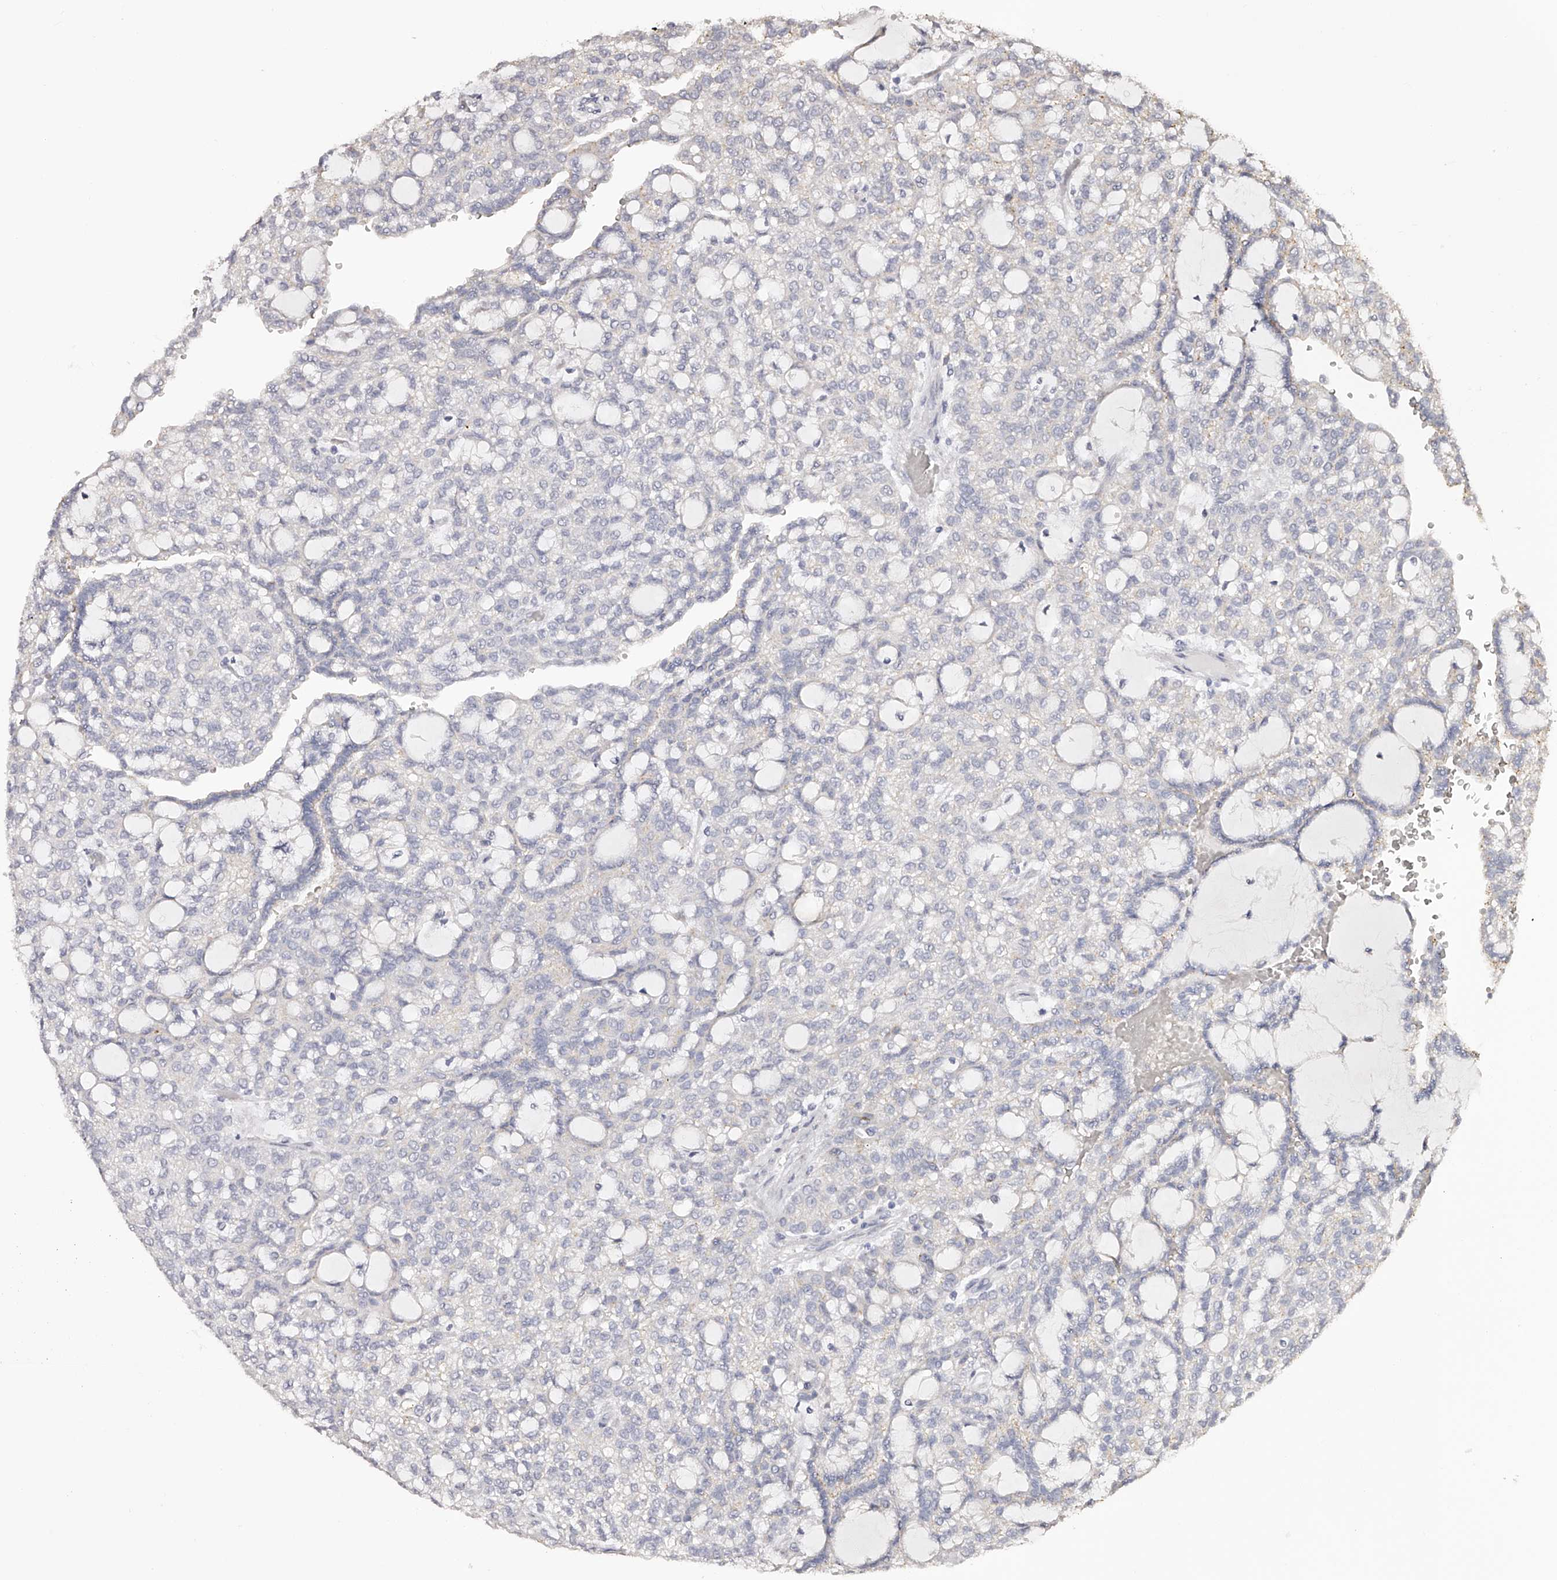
{"staining": {"intensity": "negative", "quantity": "none", "location": "none"}, "tissue": "renal cancer", "cell_type": "Tumor cells", "image_type": "cancer", "snomed": [{"axis": "morphology", "description": "Adenocarcinoma, NOS"}, {"axis": "topography", "description": "Kidney"}], "caption": "Human renal cancer stained for a protein using IHC displays no positivity in tumor cells.", "gene": "SLC35D3", "patient": {"sex": "male", "age": 63}}